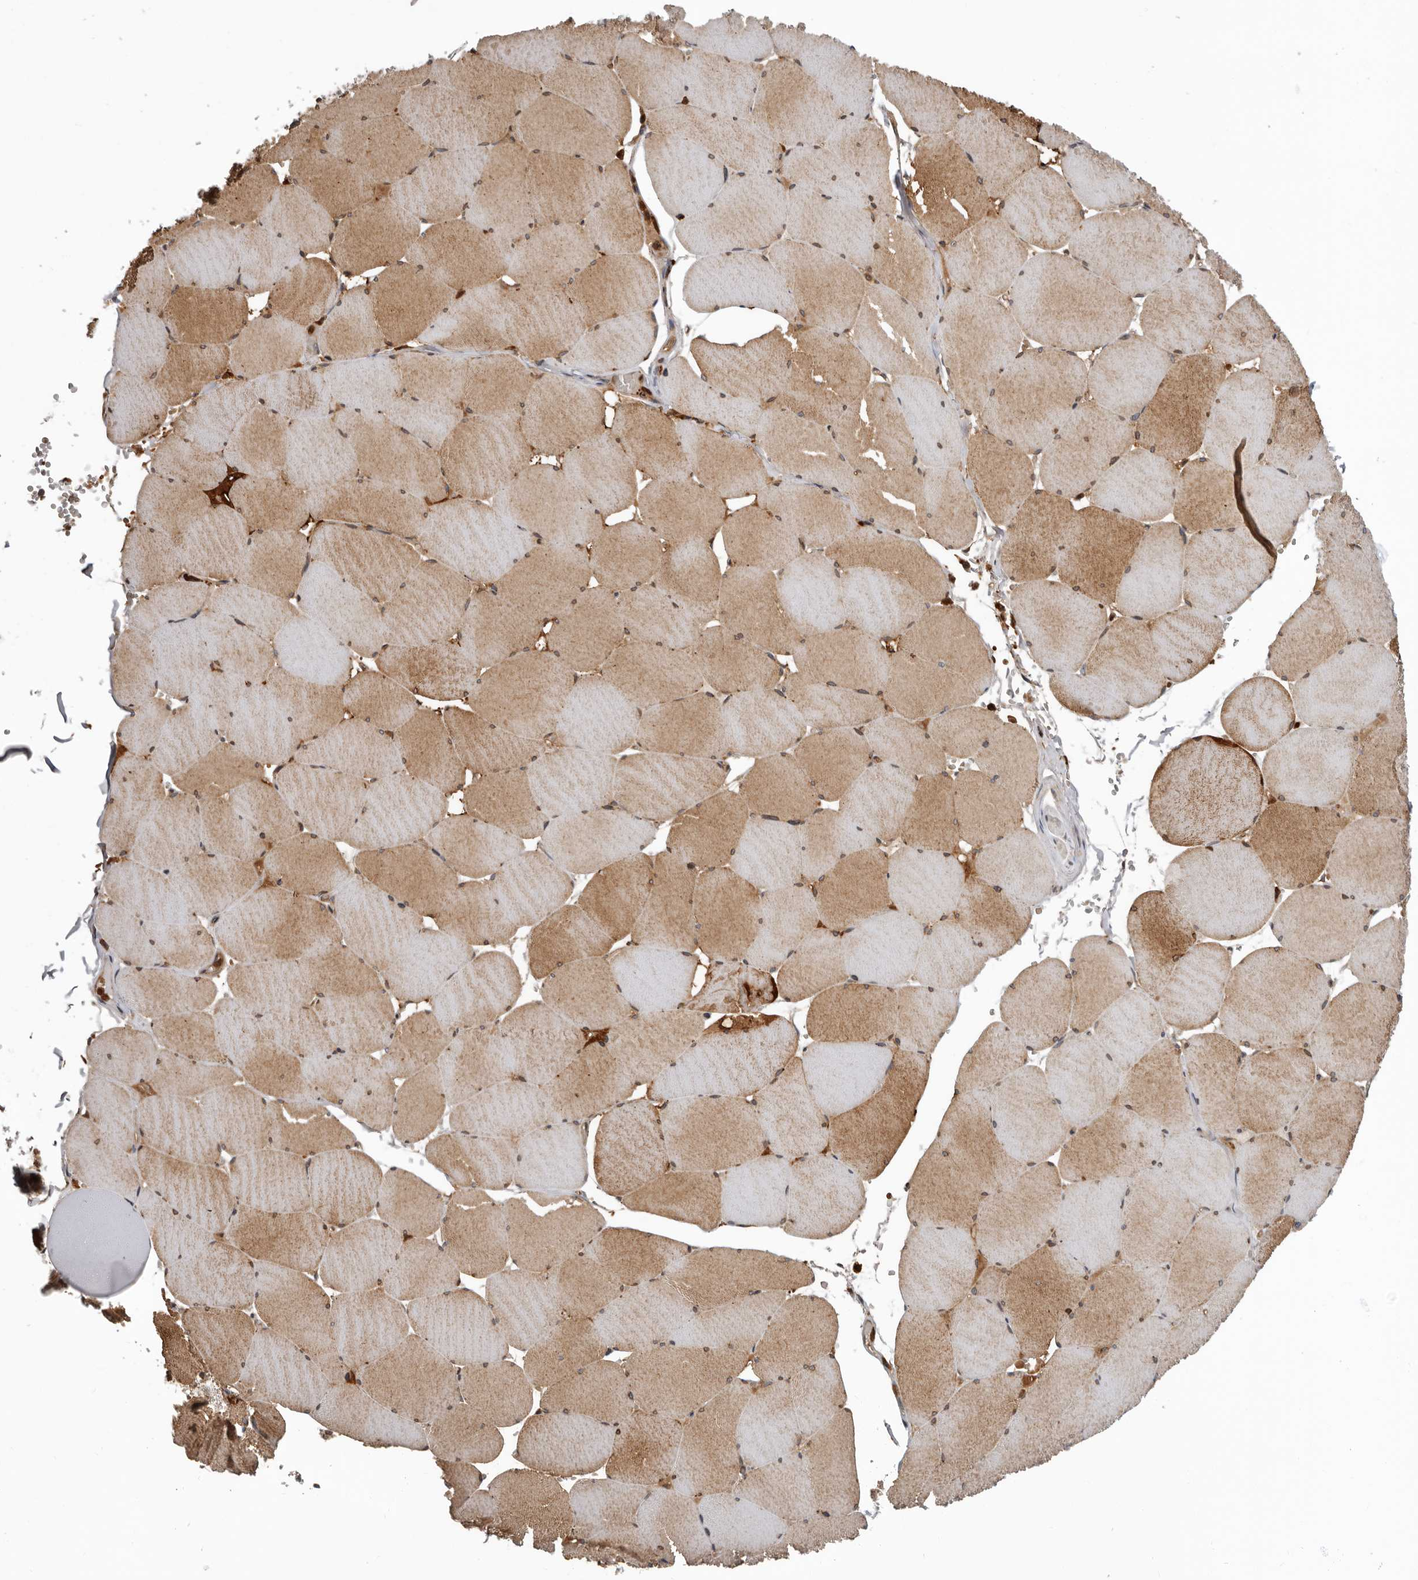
{"staining": {"intensity": "moderate", "quantity": ">75%", "location": "cytoplasmic/membranous"}, "tissue": "skeletal muscle", "cell_type": "Myocytes", "image_type": "normal", "snomed": [{"axis": "morphology", "description": "Normal tissue, NOS"}, {"axis": "topography", "description": "Skeletal muscle"}, {"axis": "topography", "description": "Head-Neck"}], "caption": "The photomicrograph displays a brown stain indicating the presence of a protein in the cytoplasmic/membranous of myocytes in skeletal muscle. (Stains: DAB (3,3'-diaminobenzidine) in brown, nuclei in blue, Microscopy: brightfield microscopy at high magnification).", "gene": "FGFR4", "patient": {"sex": "male", "age": 66}}